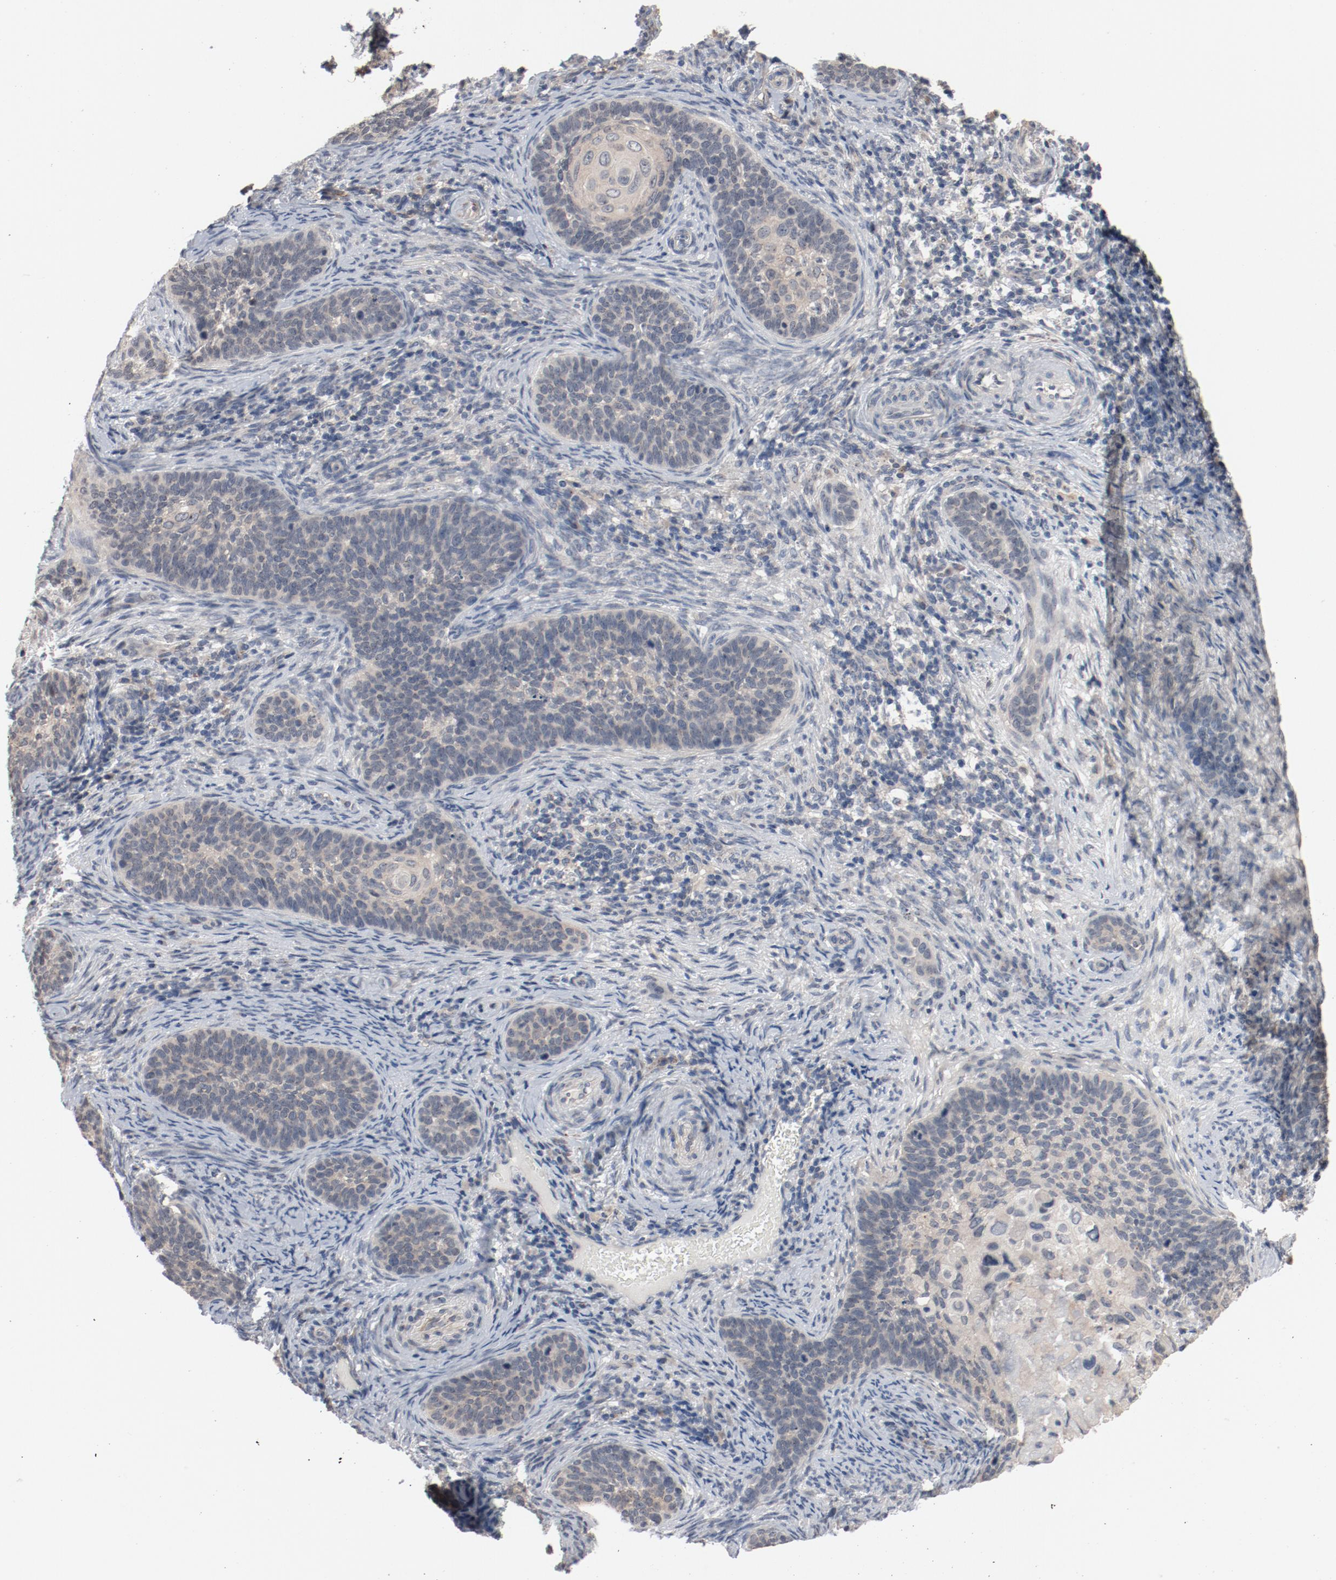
{"staining": {"intensity": "weak", "quantity": ">75%", "location": "cytoplasmic/membranous"}, "tissue": "cervical cancer", "cell_type": "Tumor cells", "image_type": "cancer", "snomed": [{"axis": "morphology", "description": "Squamous cell carcinoma, NOS"}, {"axis": "topography", "description": "Cervix"}], "caption": "Human cervical cancer (squamous cell carcinoma) stained for a protein (brown) demonstrates weak cytoplasmic/membranous positive expression in approximately >75% of tumor cells.", "gene": "DNAL4", "patient": {"sex": "female", "age": 33}}